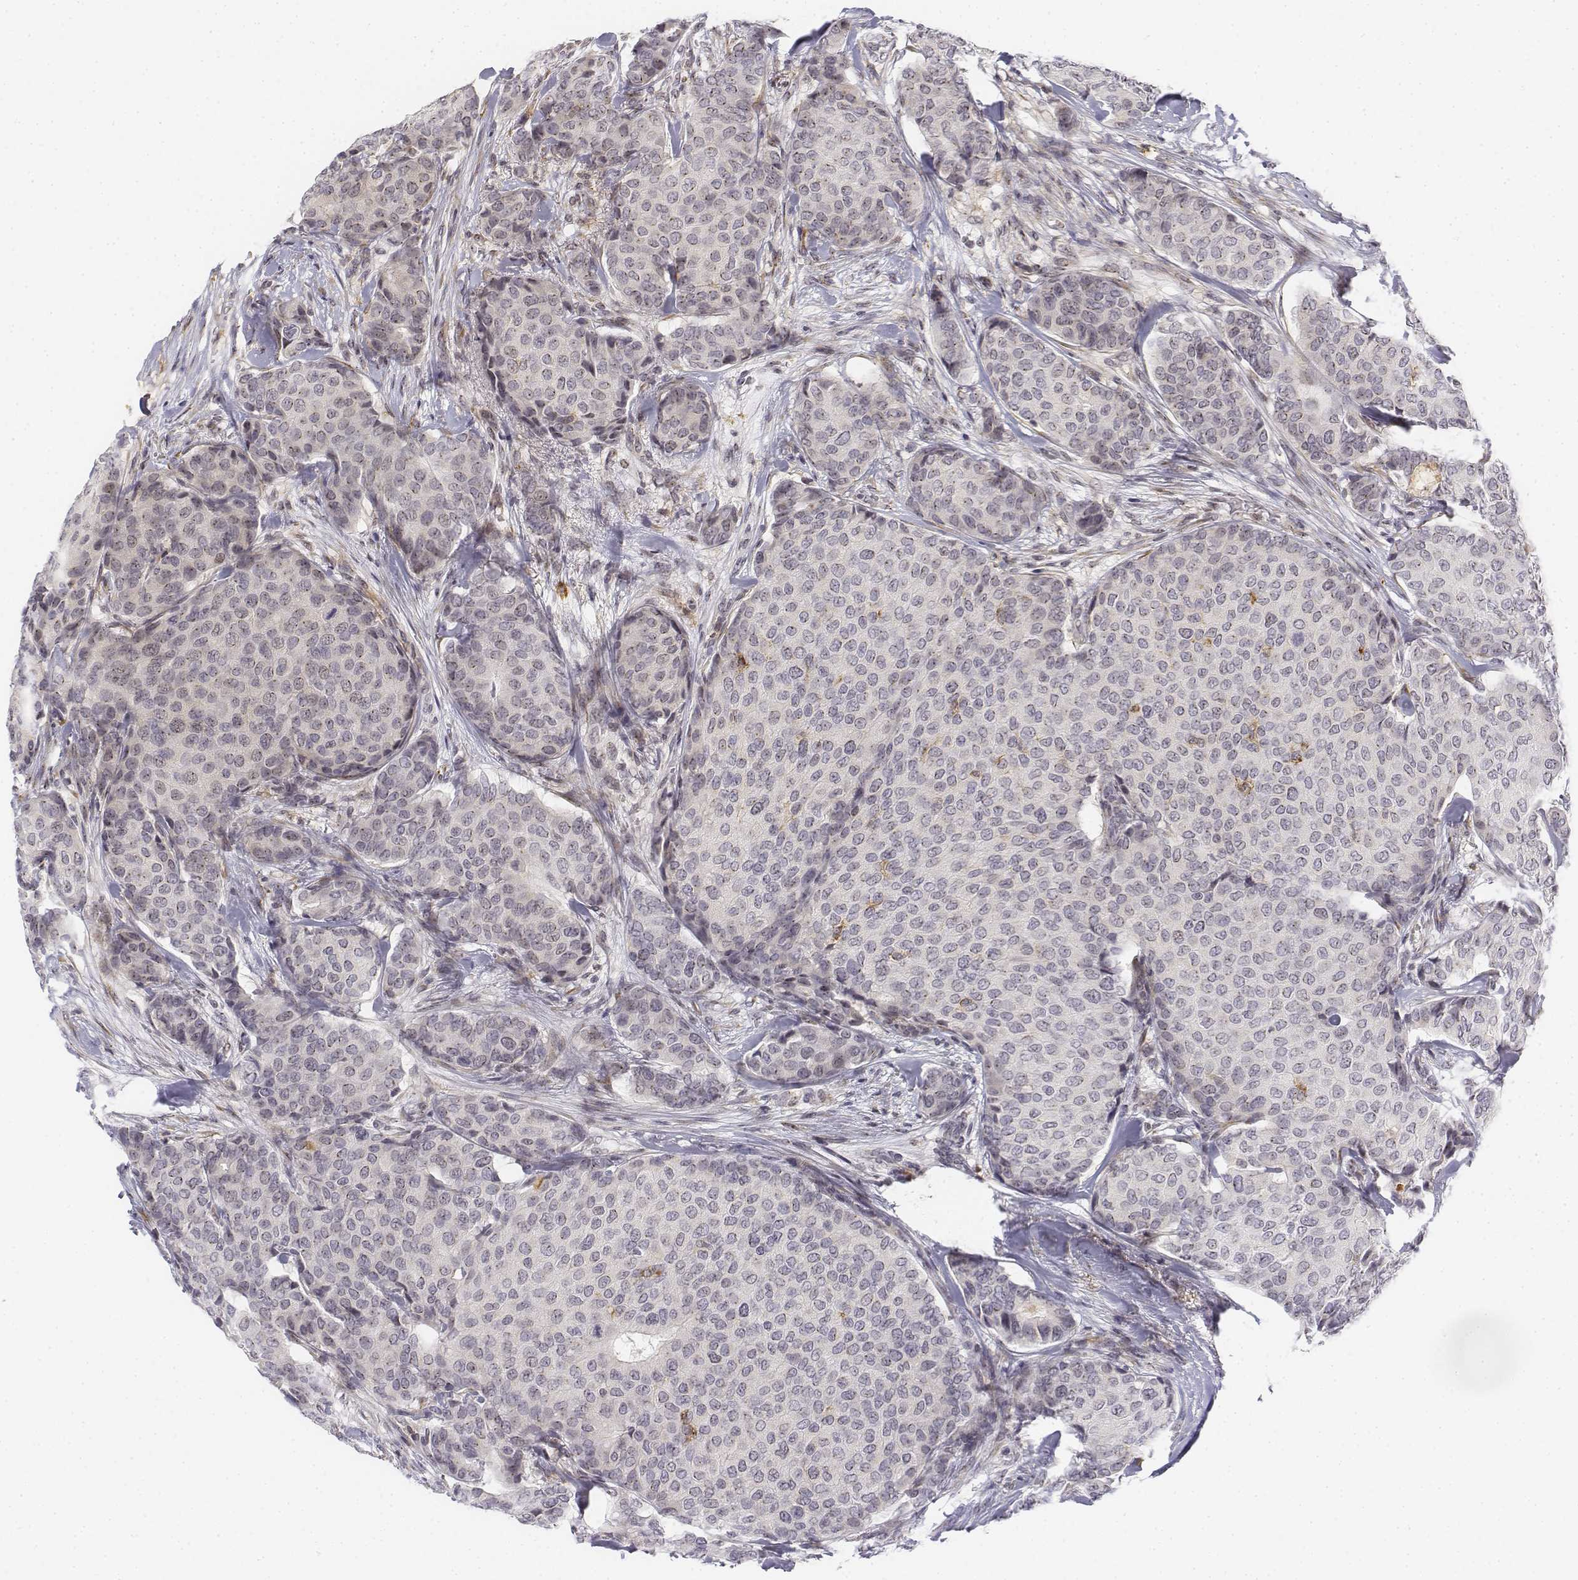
{"staining": {"intensity": "negative", "quantity": "none", "location": "none"}, "tissue": "breast cancer", "cell_type": "Tumor cells", "image_type": "cancer", "snomed": [{"axis": "morphology", "description": "Duct carcinoma"}, {"axis": "topography", "description": "Breast"}], "caption": "High power microscopy photomicrograph of an immunohistochemistry (IHC) photomicrograph of breast cancer, revealing no significant expression in tumor cells.", "gene": "CD14", "patient": {"sex": "female", "age": 75}}